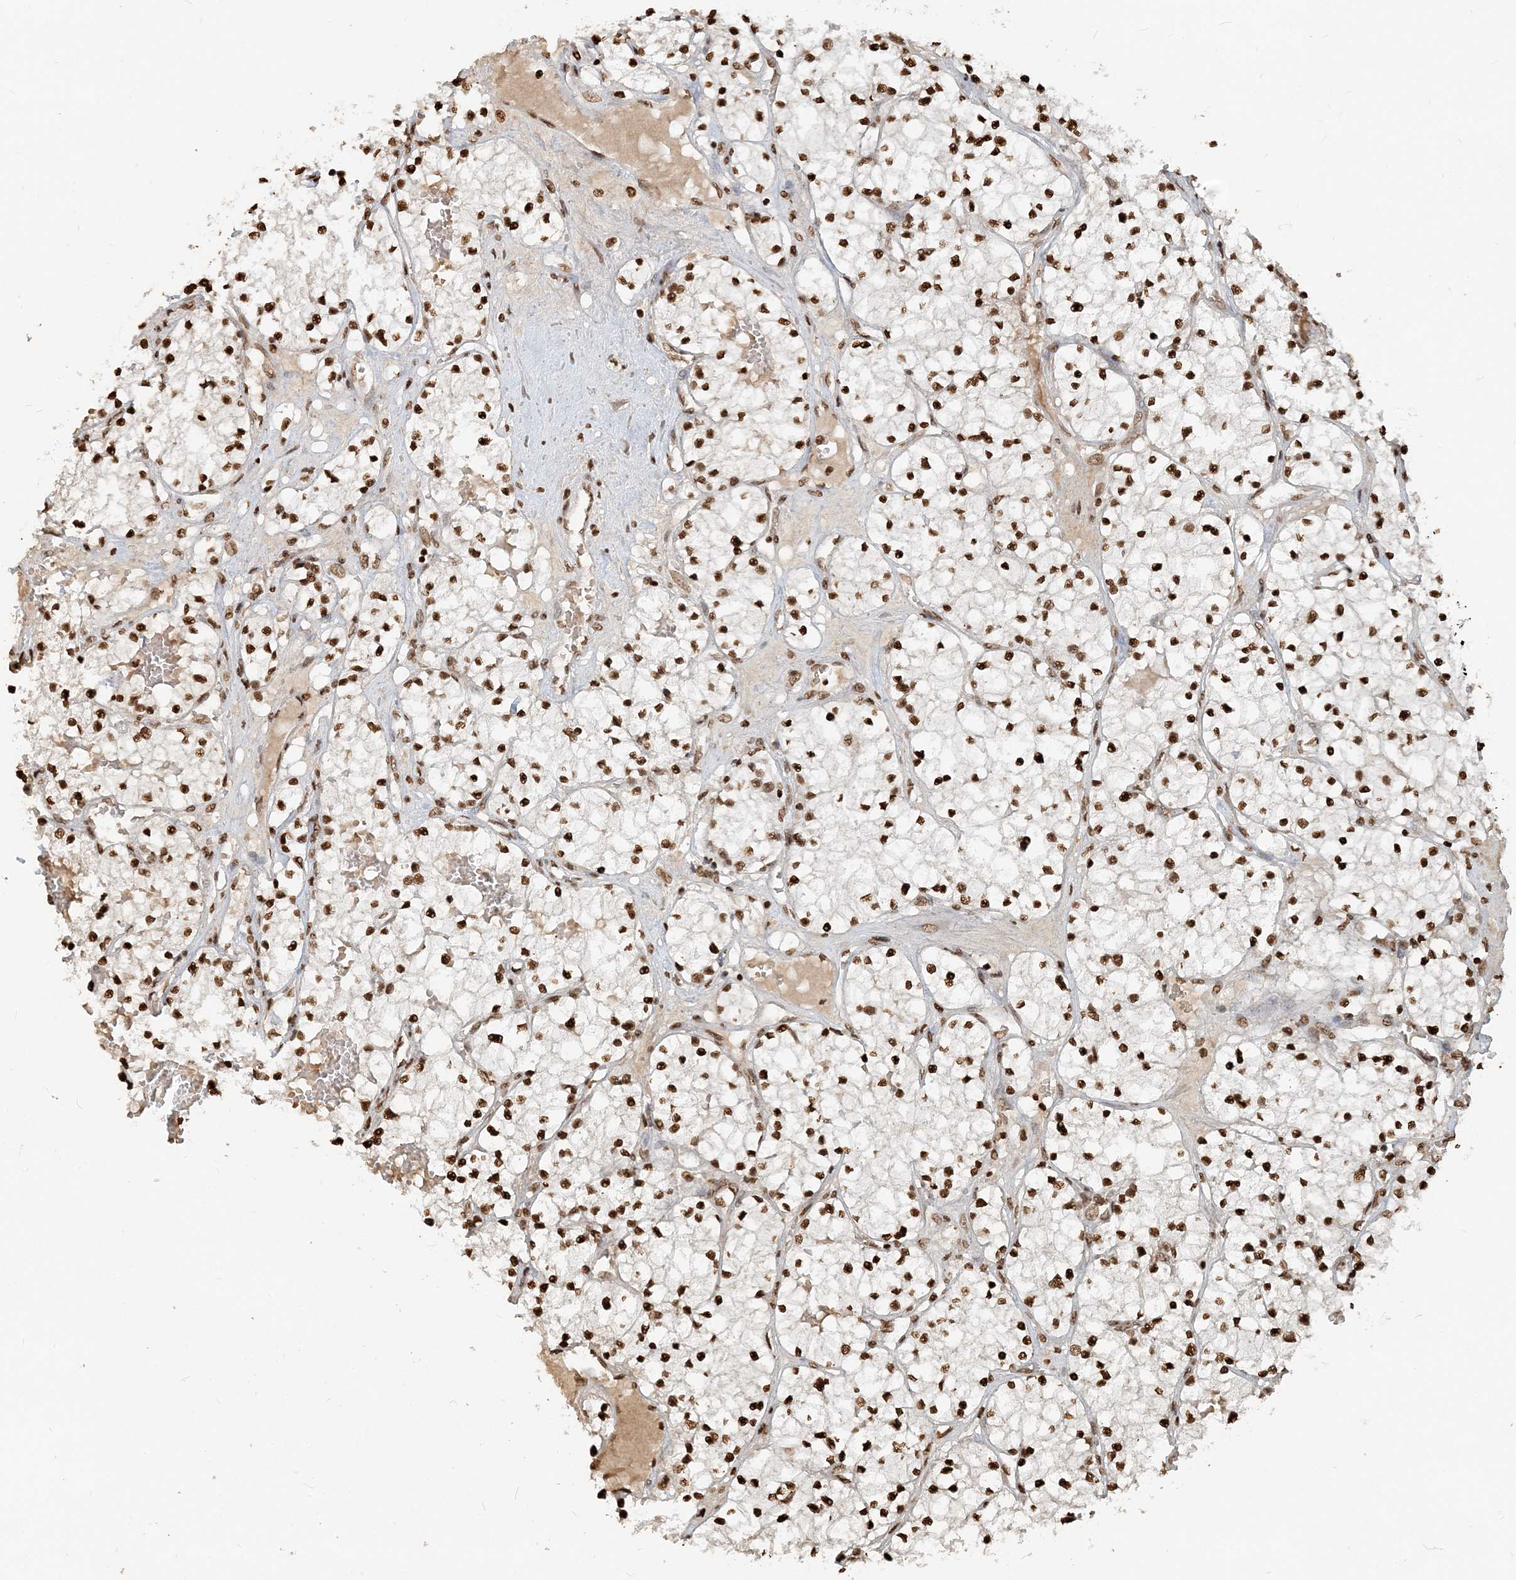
{"staining": {"intensity": "strong", "quantity": ">75%", "location": "nuclear"}, "tissue": "renal cancer", "cell_type": "Tumor cells", "image_type": "cancer", "snomed": [{"axis": "morphology", "description": "Normal tissue, NOS"}, {"axis": "morphology", "description": "Adenocarcinoma, NOS"}, {"axis": "topography", "description": "Kidney"}], "caption": "Protein staining exhibits strong nuclear staining in approximately >75% of tumor cells in renal cancer (adenocarcinoma).", "gene": "H3-3B", "patient": {"sex": "male", "age": 68}}